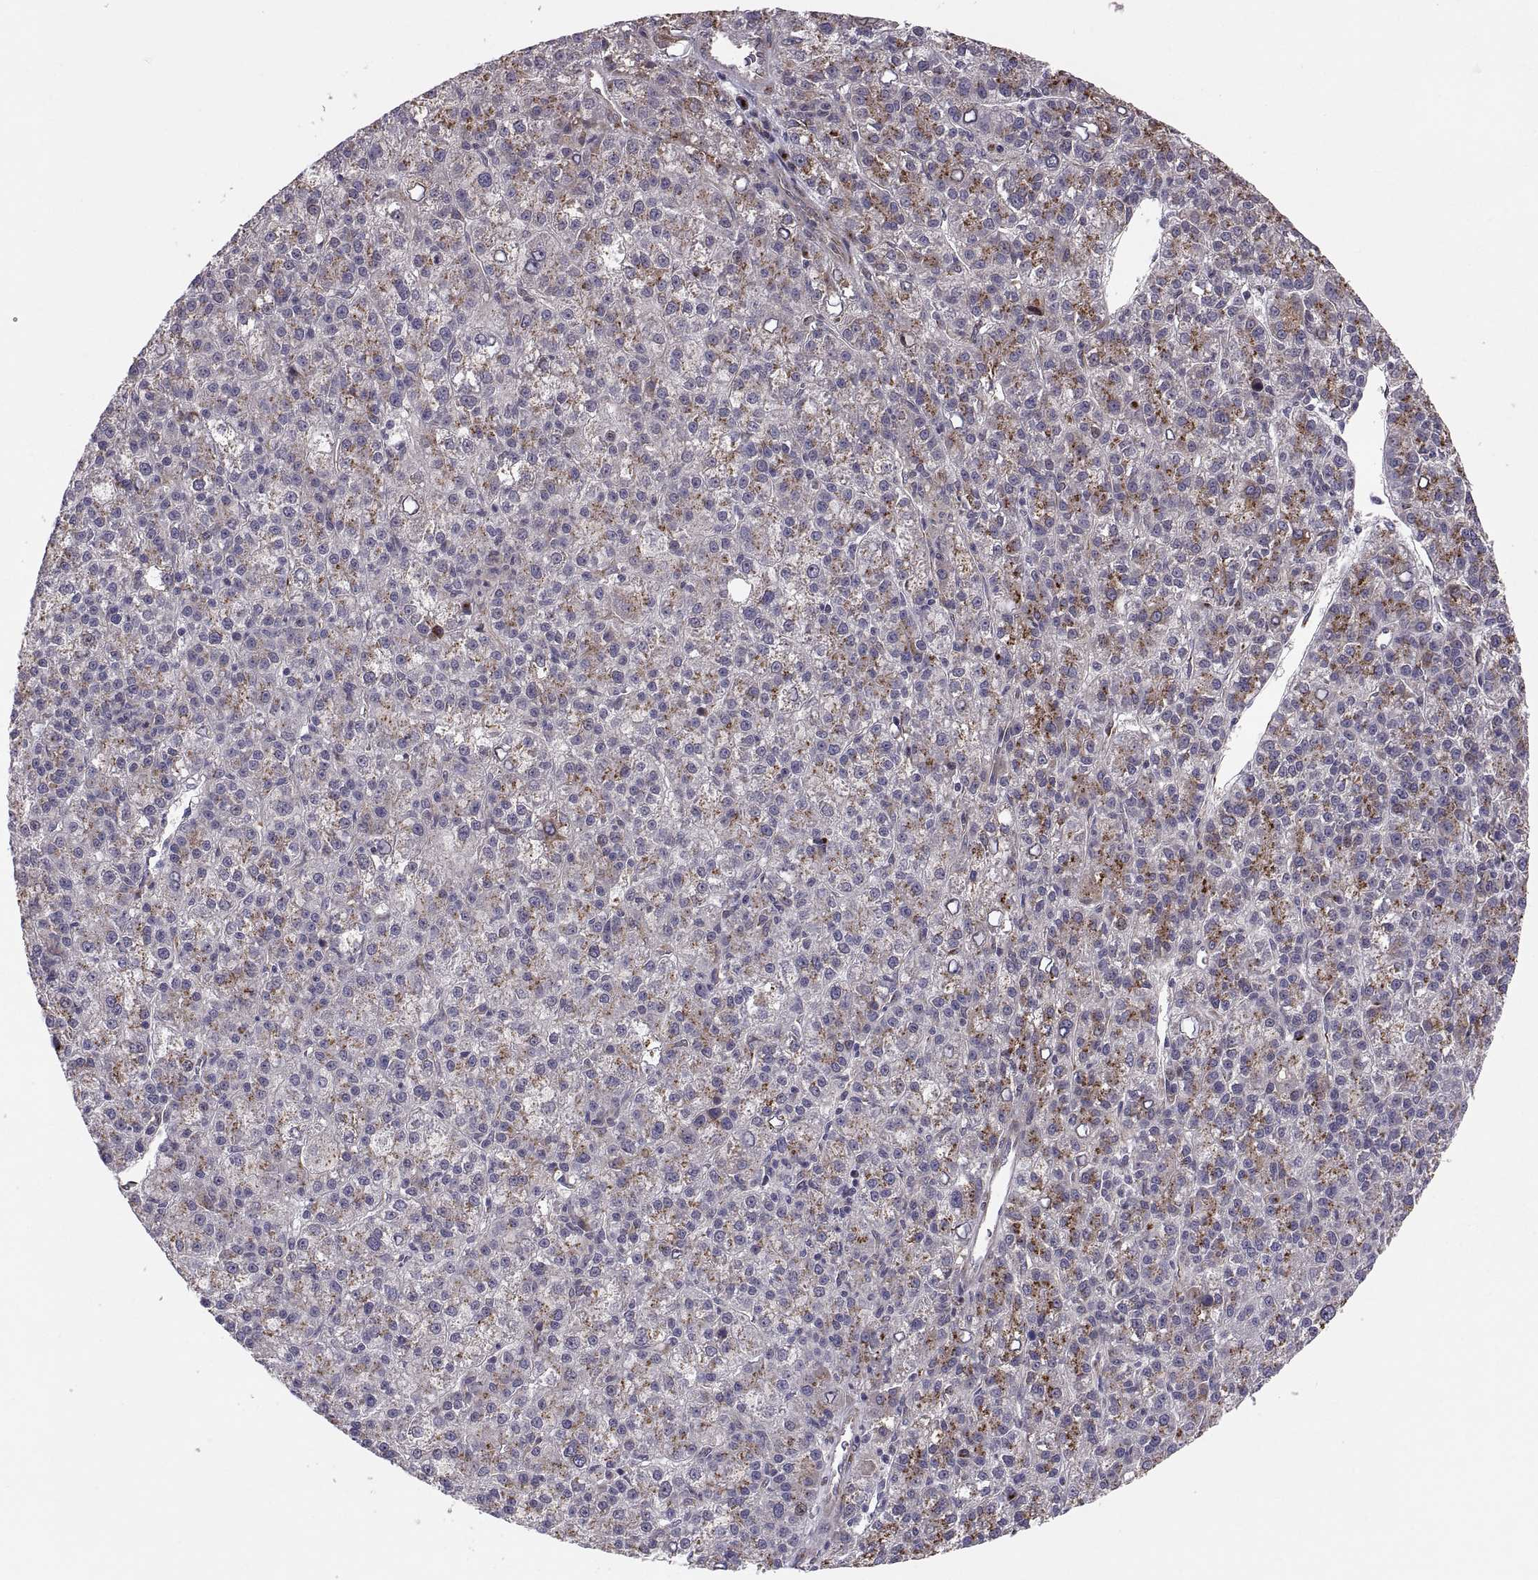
{"staining": {"intensity": "moderate", "quantity": "<25%", "location": "cytoplasmic/membranous"}, "tissue": "liver cancer", "cell_type": "Tumor cells", "image_type": "cancer", "snomed": [{"axis": "morphology", "description": "Carcinoma, Hepatocellular, NOS"}, {"axis": "topography", "description": "Liver"}], "caption": "IHC of human liver hepatocellular carcinoma shows low levels of moderate cytoplasmic/membranous expression in about <25% of tumor cells. Immunohistochemistry stains the protein of interest in brown and the nuclei are stained blue.", "gene": "TESC", "patient": {"sex": "female", "age": 60}}